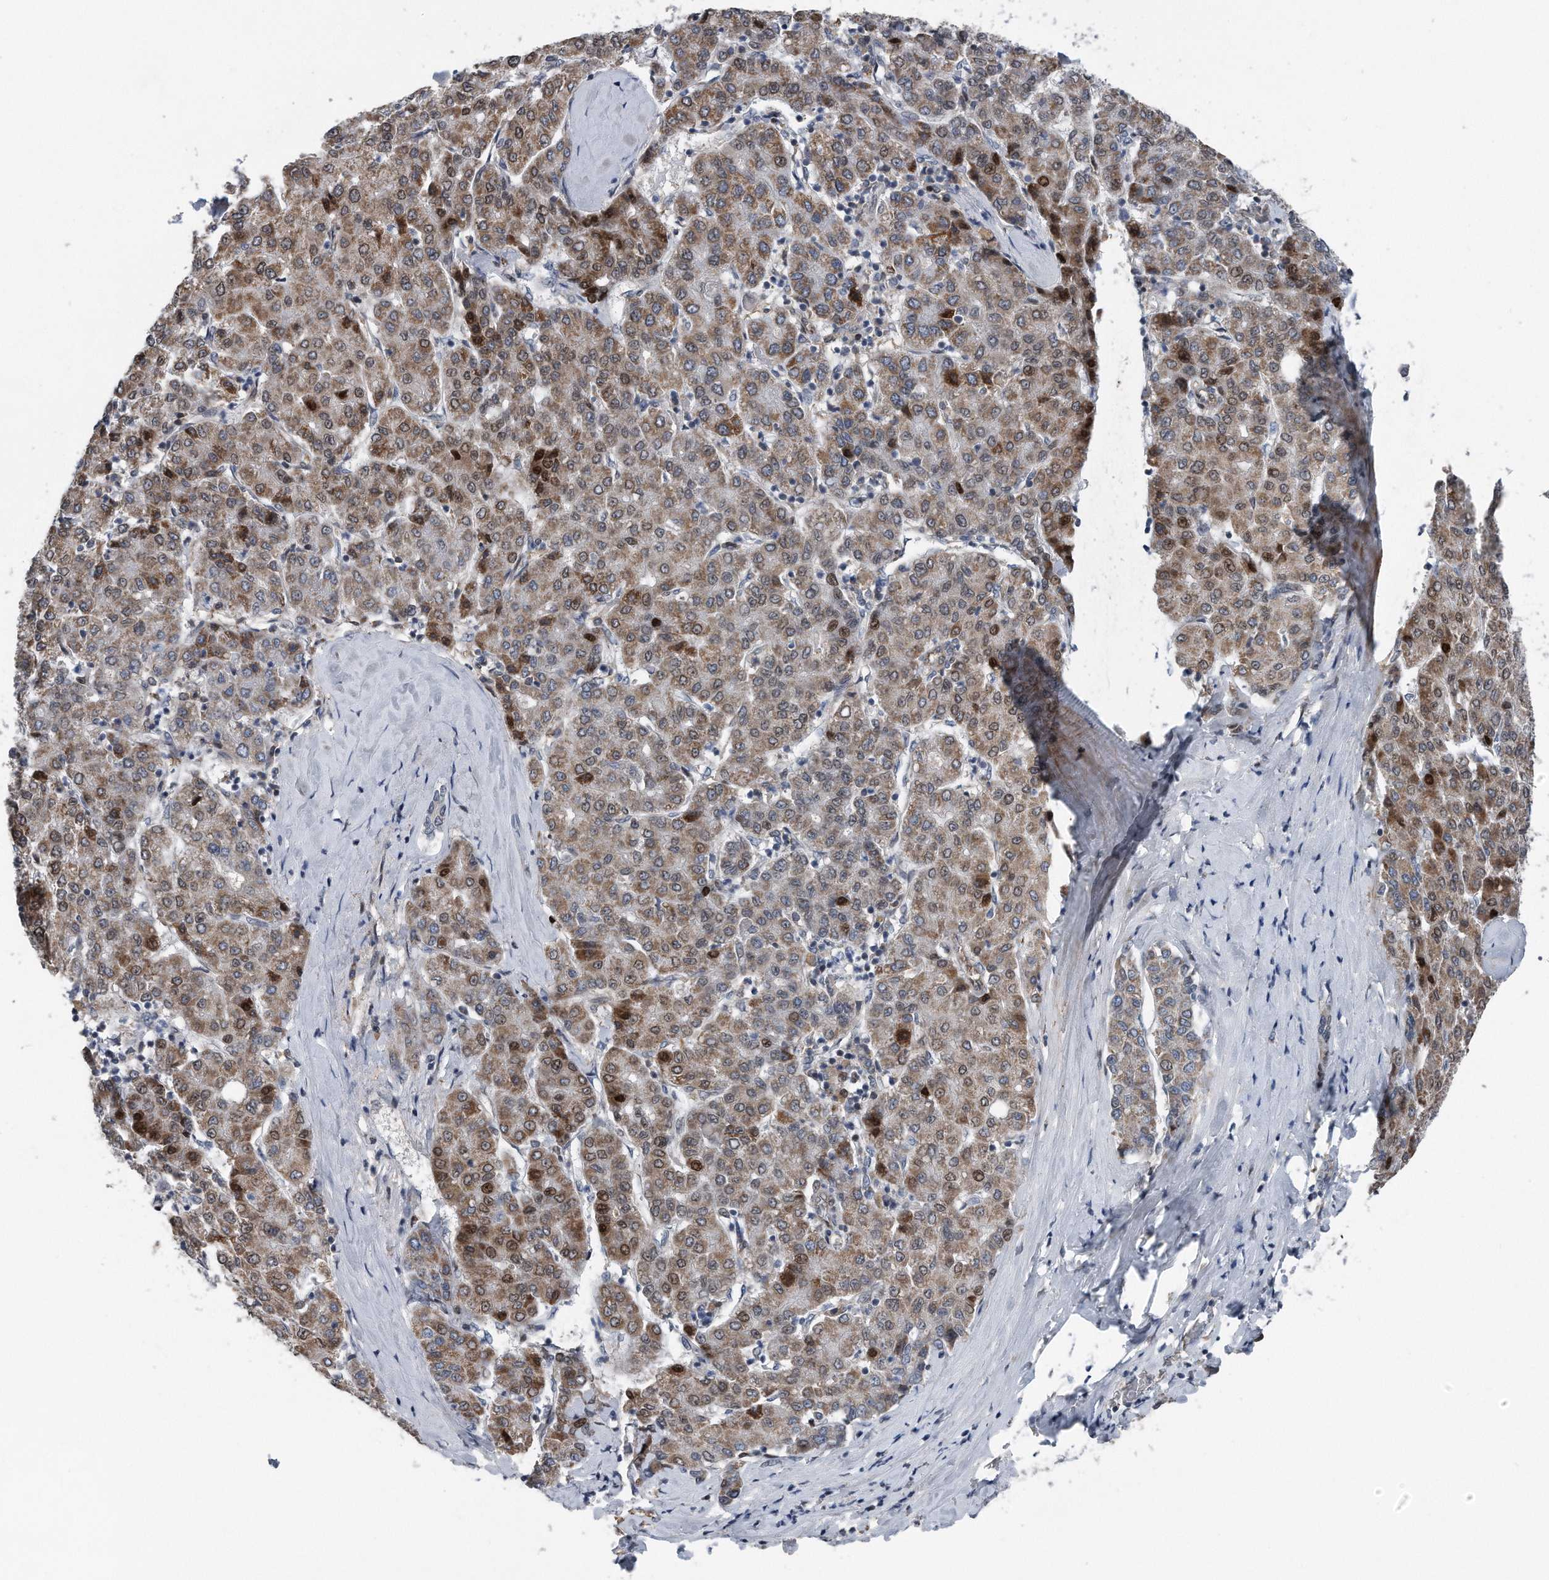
{"staining": {"intensity": "moderate", "quantity": ">75%", "location": "cytoplasmic/membranous,nuclear"}, "tissue": "liver cancer", "cell_type": "Tumor cells", "image_type": "cancer", "snomed": [{"axis": "morphology", "description": "Carcinoma, Hepatocellular, NOS"}, {"axis": "topography", "description": "Liver"}], "caption": "An IHC micrograph of tumor tissue is shown. Protein staining in brown highlights moderate cytoplasmic/membranous and nuclear positivity in liver cancer (hepatocellular carcinoma) within tumor cells.", "gene": "DST", "patient": {"sex": "male", "age": 65}}